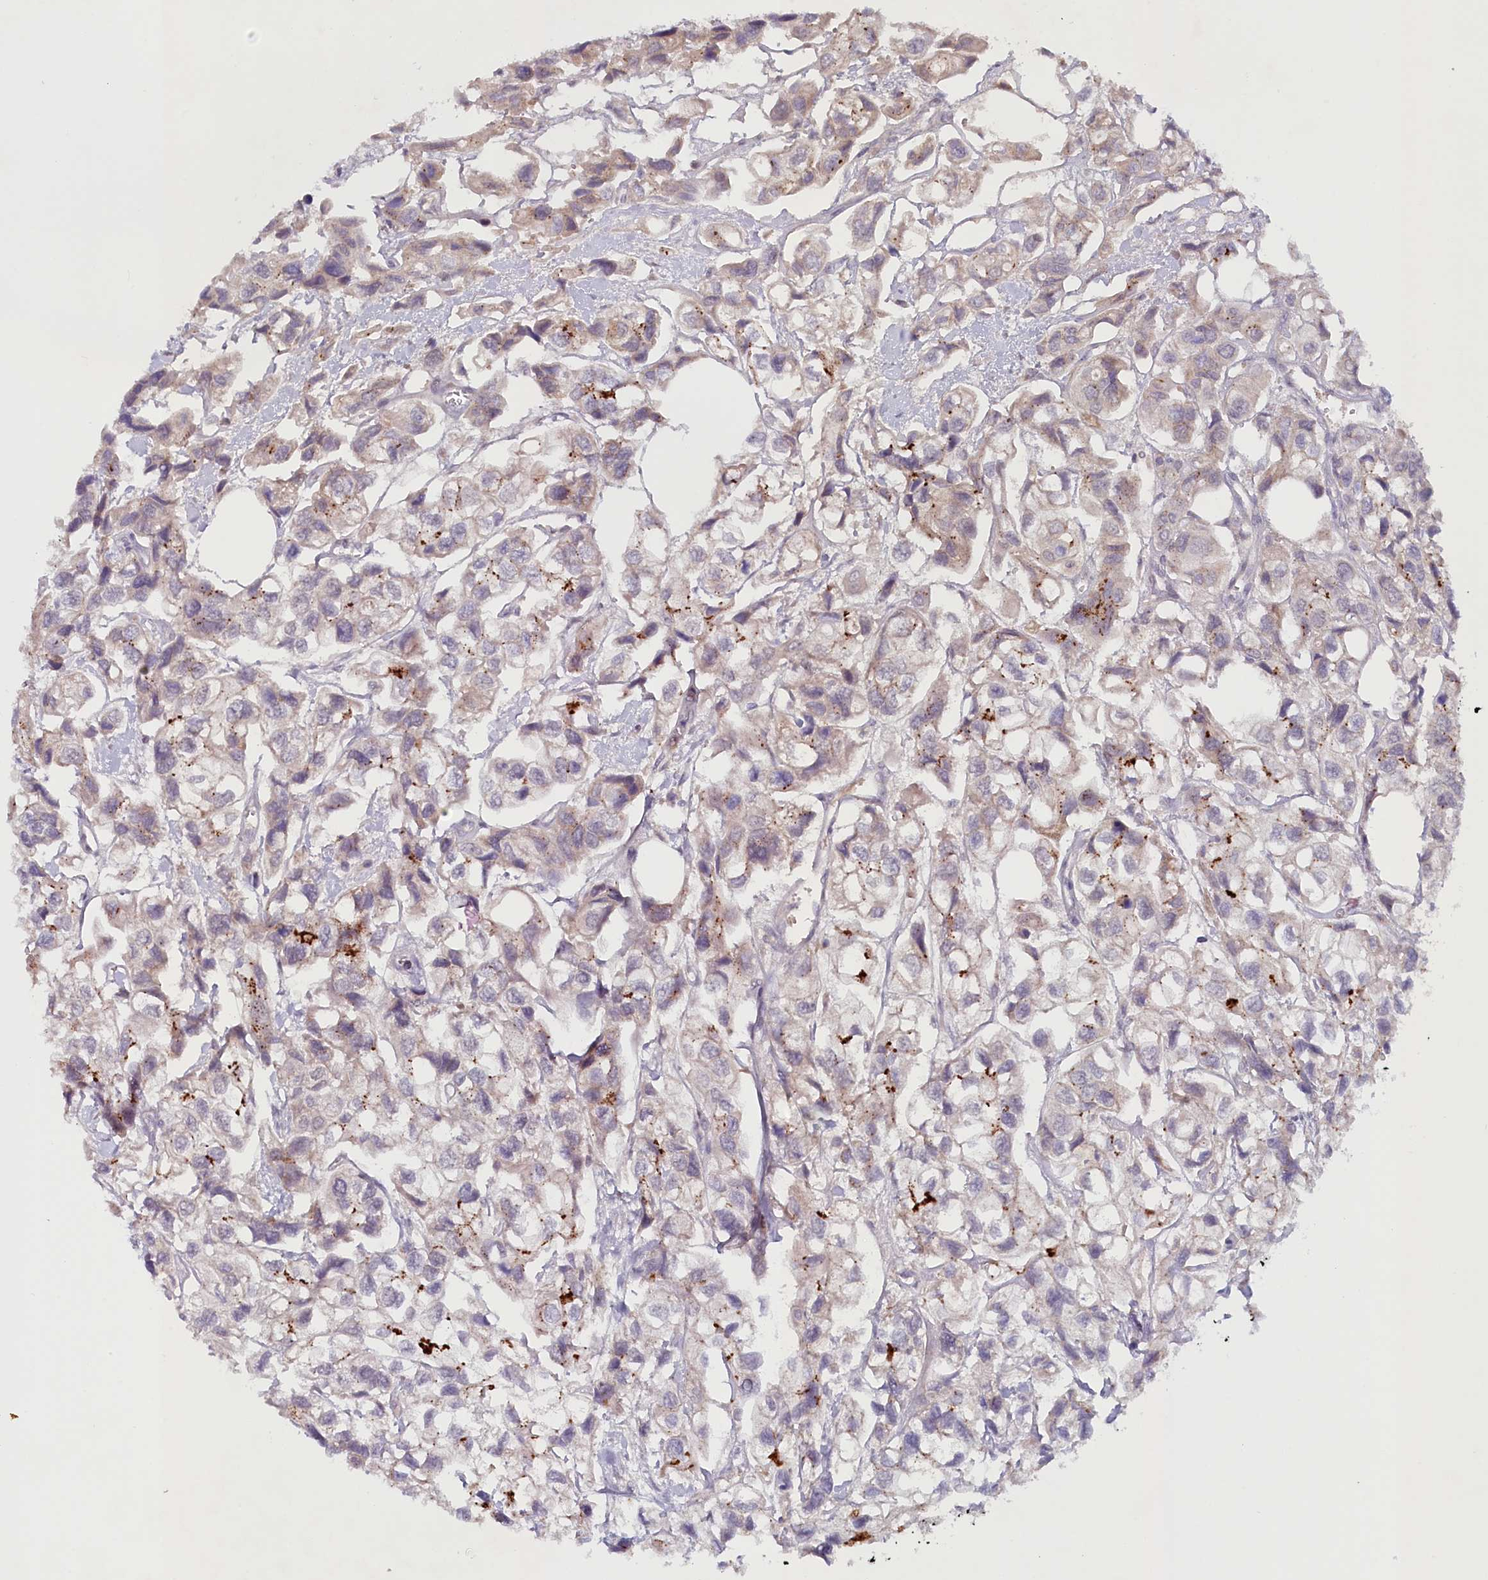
{"staining": {"intensity": "strong", "quantity": "<25%", "location": "cytoplasmic/membranous"}, "tissue": "urothelial cancer", "cell_type": "Tumor cells", "image_type": "cancer", "snomed": [{"axis": "morphology", "description": "Urothelial carcinoma, High grade"}, {"axis": "topography", "description": "Urinary bladder"}], "caption": "High-grade urothelial carcinoma stained with immunohistochemistry displays strong cytoplasmic/membranous positivity in approximately <25% of tumor cells. (IHC, brightfield microscopy, high magnification).", "gene": "PSAPL1", "patient": {"sex": "male", "age": 67}}